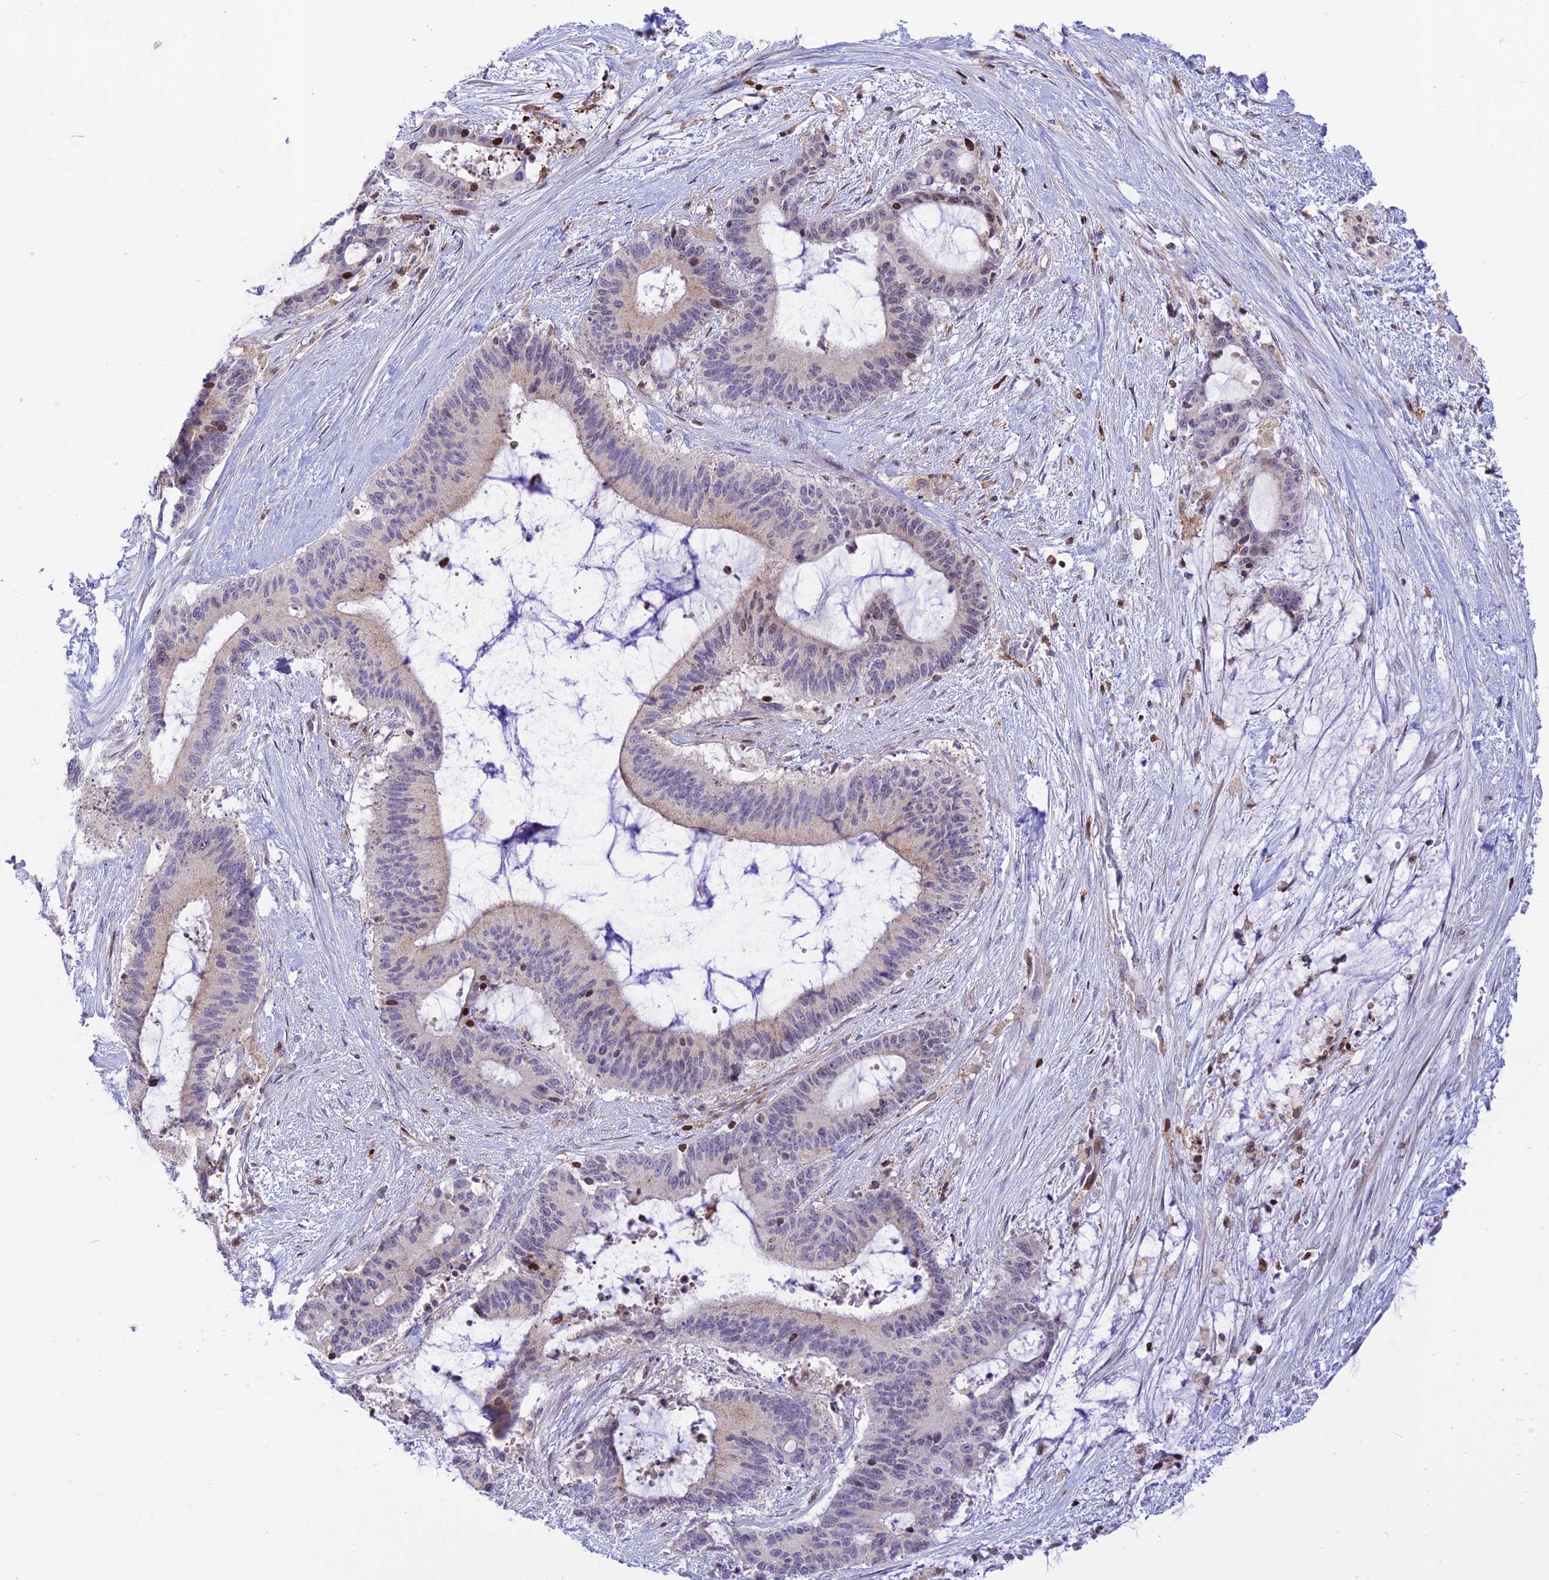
{"staining": {"intensity": "moderate", "quantity": "<25%", "location": "nuclear"}, "tissue": "liver cancer", "cell_type": "Tumor cells", "image_type": "cancer", "snomed": [{"axis": "morphology", "description": "Normal tissue, NOS"}, {"axis": "morphology", "description": "Cholangiocarcinoma"}, {"axis": "topography", "description": "Liver"}, {"axis": "topography", "description": "Peripheral nerve tissue"}], "caption": "Liver cancer stained with a protein marker demonstrates moderate staining in tumor cells.", "gene": "FAM186B", "patient": {"sex": "female", "age": 73}}